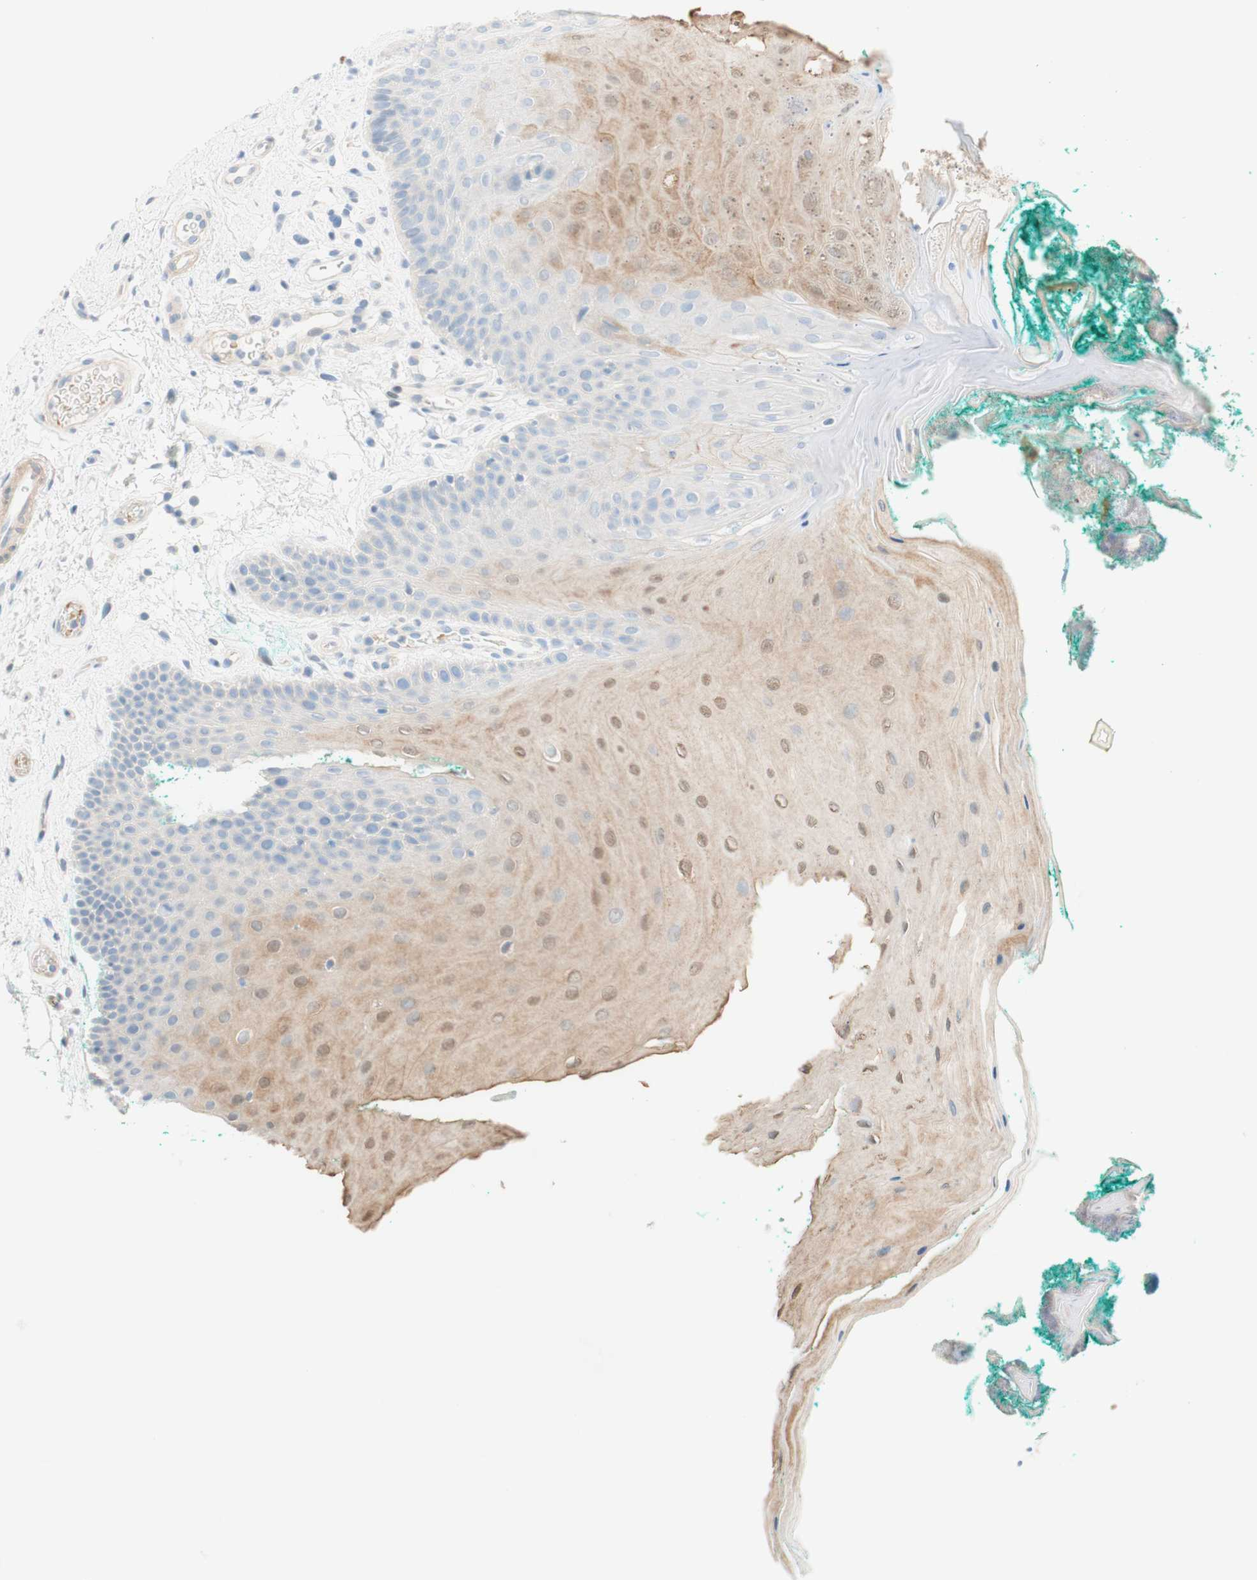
{"staining": {"intensity": "weak", "quantity": "25%-75%", "location": "cytoplasmic/membranous,nuclear"}, "tissue": "oral mucosa", "cell_type": "Squamous epithelial cells", "image_type": "normal", "snomed": [{"axis": "morphology", "description": "Normal tissue, NOS"}, {"axis": "topography", "description": "Skeletal muscle"}, {"axis": "topography", "description": "Oral tissue"}], "caption": "DAB immunohistochemical staining of unremarkable oral mucosa reveals weak cytoplasmic/membranous,nuclear protein expression in approximately 25%-75% of squamous epithelial cells.", "gene": "ENTREP2", "patient": {"sex": "male", "age": 58}}